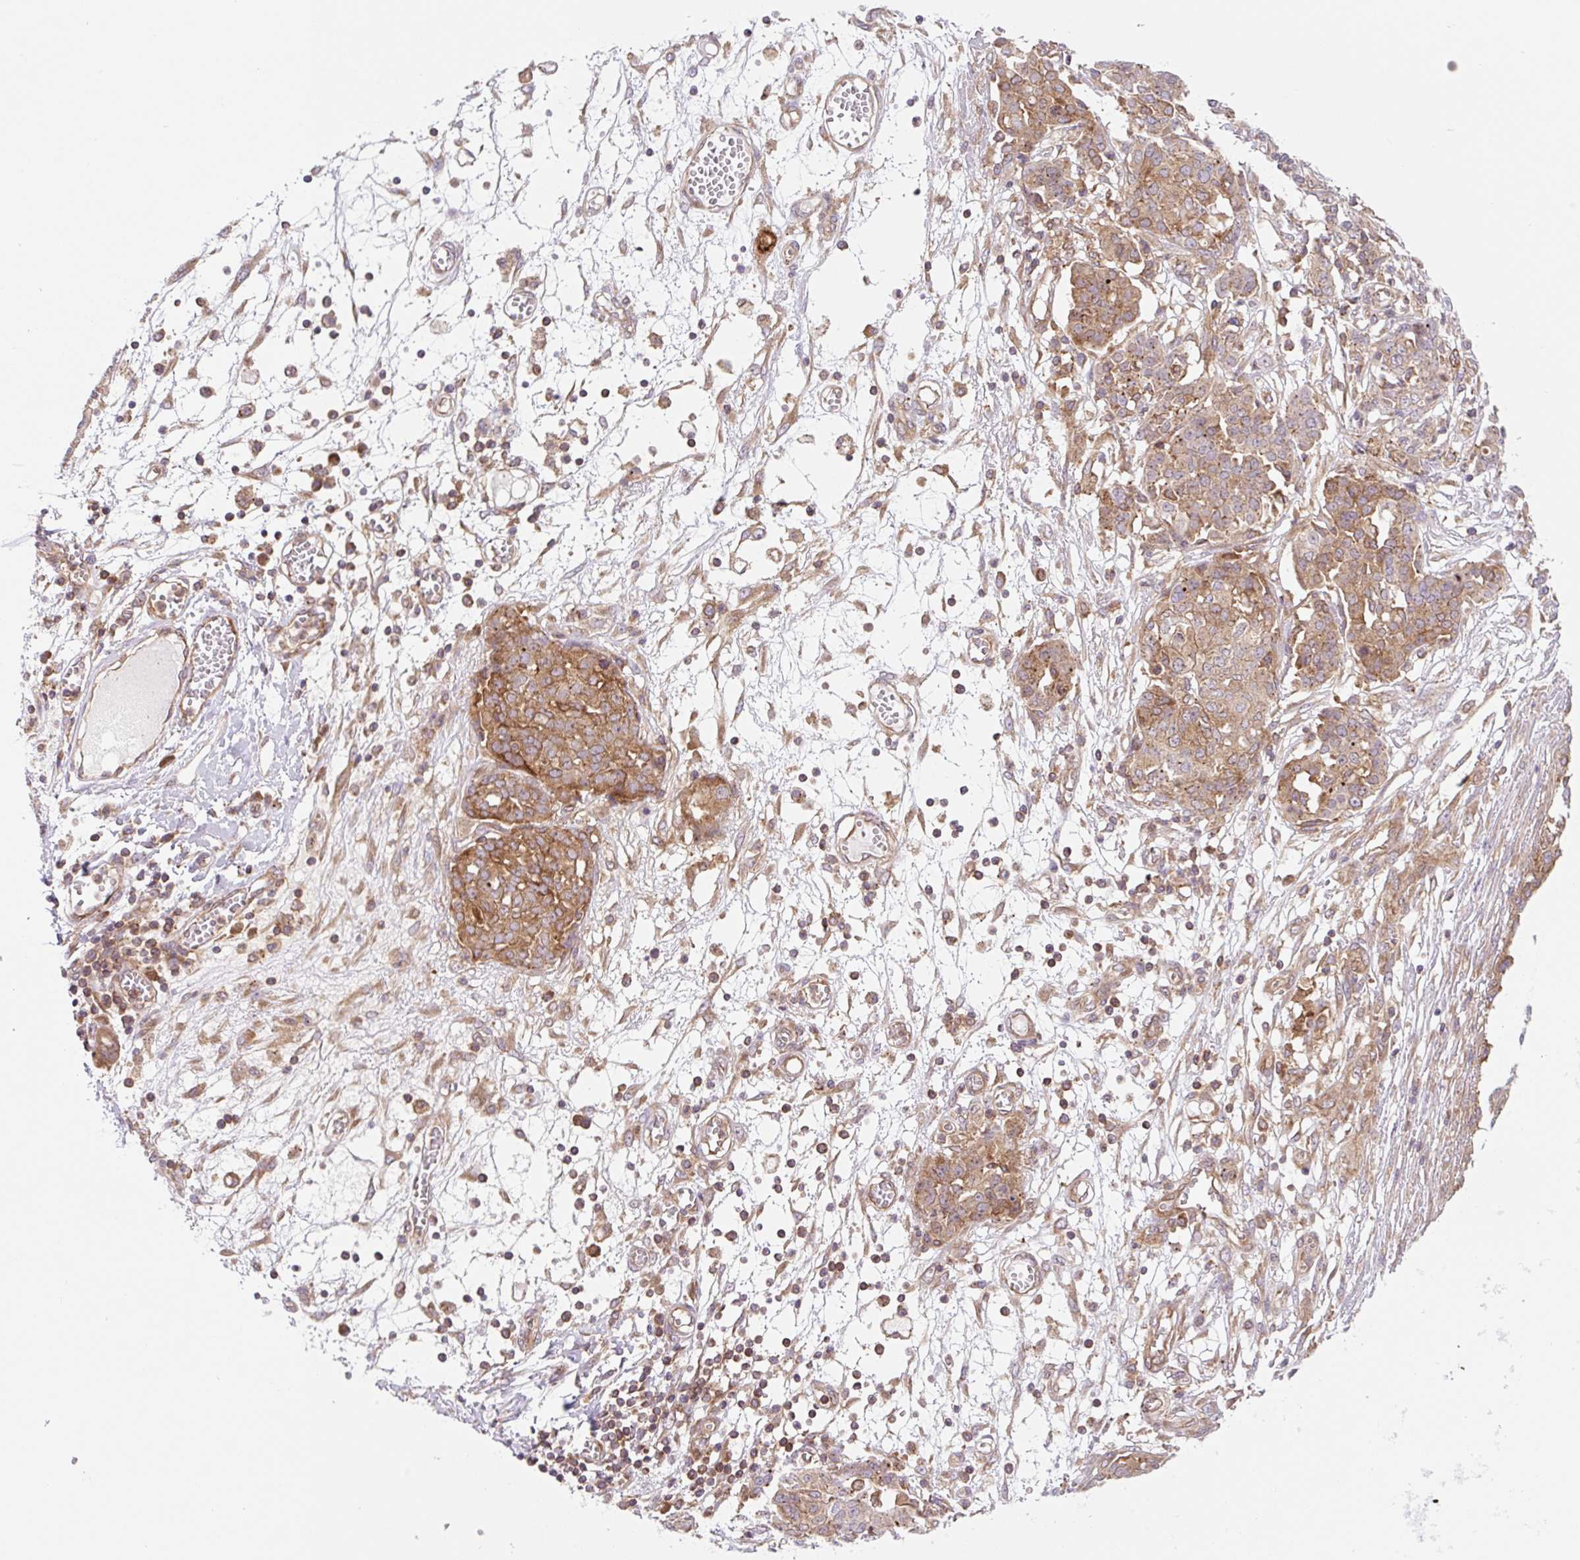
{"staining": {"intensity": "moderate", "quantity": ">75%", "location": "cytoplasmic/membranous"}, "tissue": "ovarian cancer", "cell_type": "Tumor cells", "image_type": "cancer", "snomed": [{"axis": "morphology", "description": "Cystadenocarcinoma, serous, NOS"}, {"axis": "topography", "description": "Soft tissue"}, {"axis": "topography", "description": "Ovary"}], "caption": "The immunohistochemical stain labels moderate cytoplasmic/membranous expression in tumor cells of serous cystadenocarcinoma (ovarian) tissue.", "gene": "VPS4A", "patient": {"sex": "female", "age": 57}}